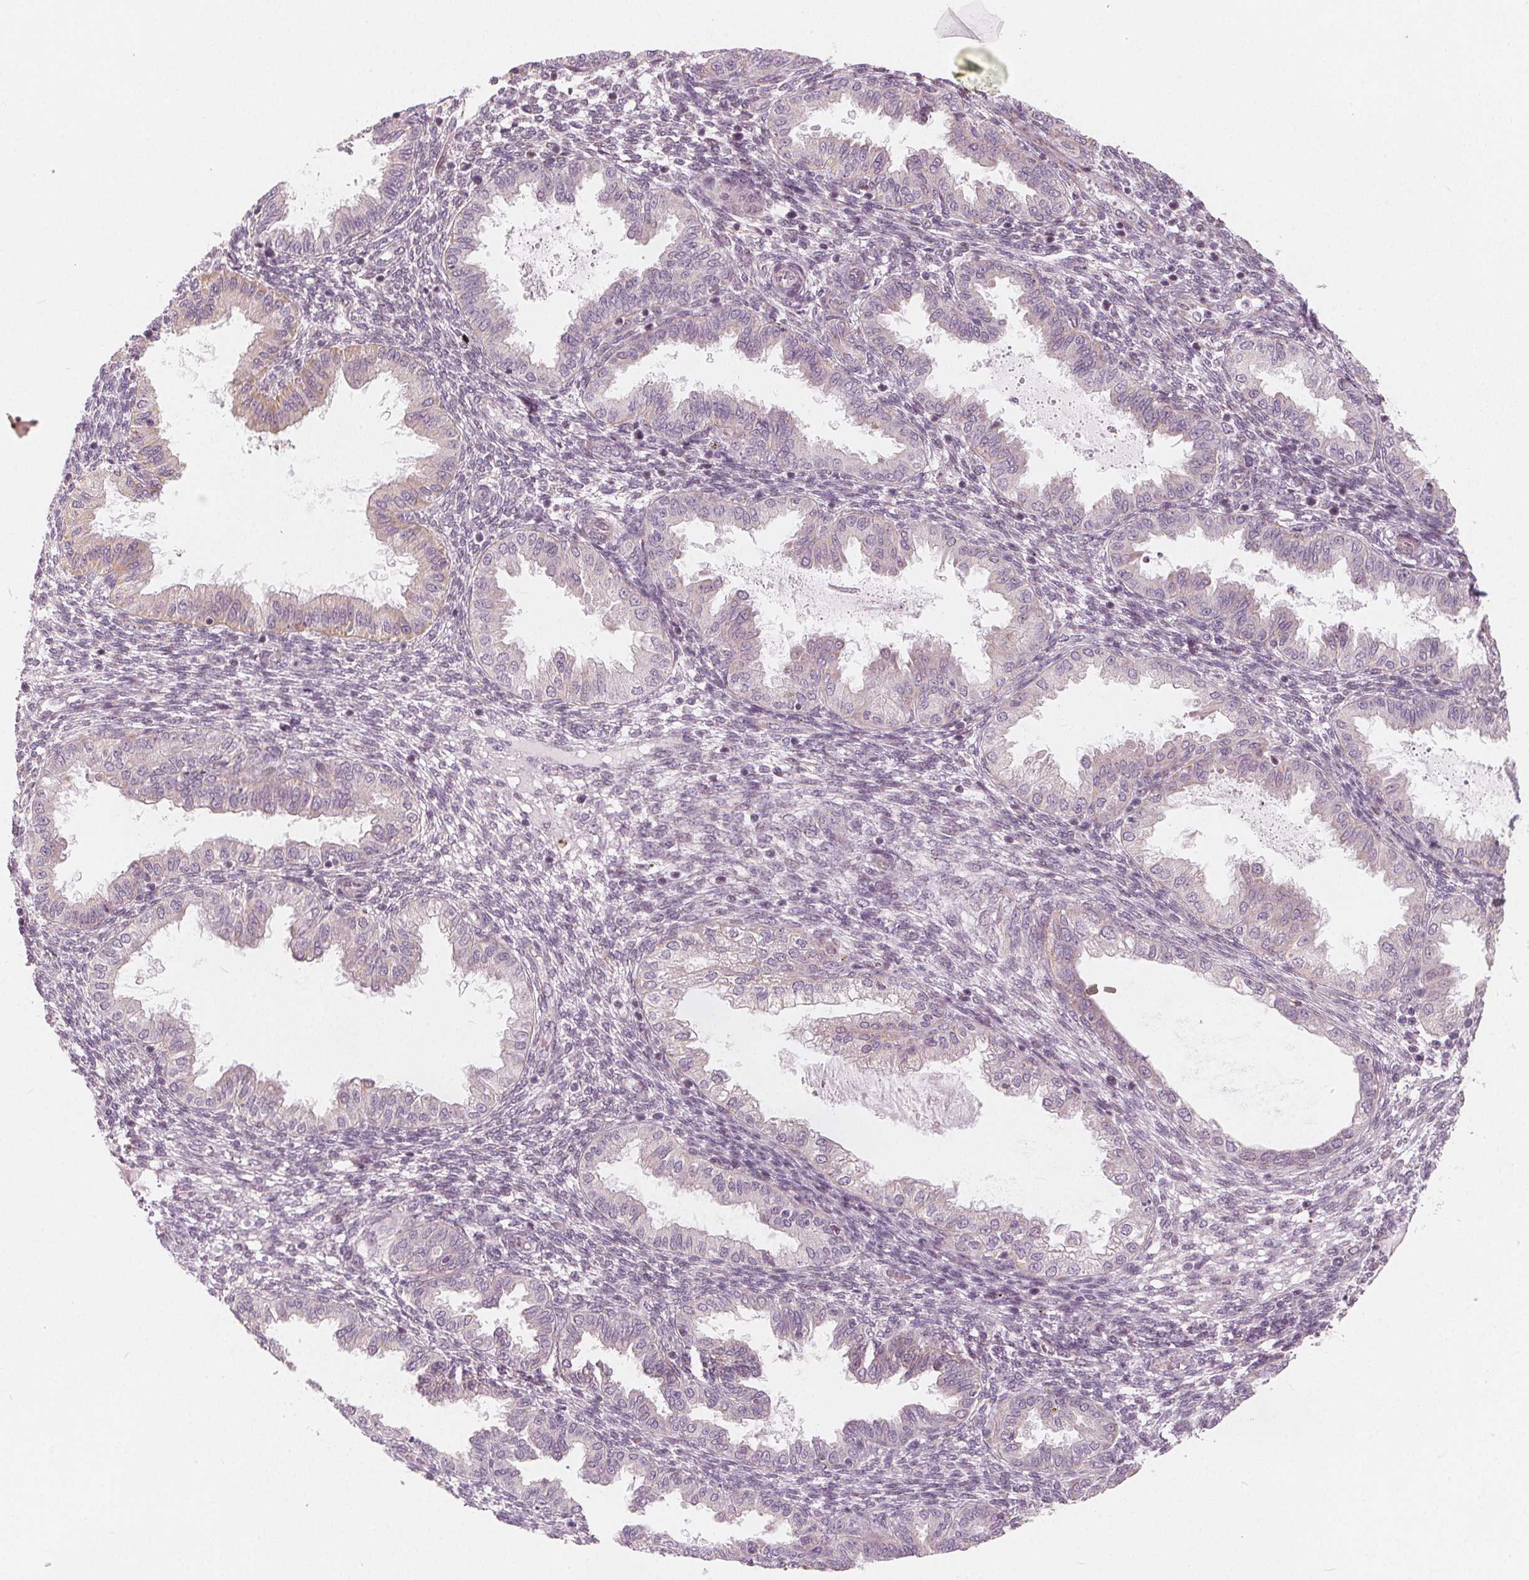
{"staining": {"intensity": "negative", "quantity": "none", "location": "none"}, "tissue": "endometrium", "cell_type": "Cells in endometrial stroma", "image_type": "normal", "snomed": [{"axis": "morphology", "description": "Normal tissue, NOS"}, {"axis": "topography", "description": "Endometrium"}], "caption": "IHC of unremarkable endometrium shows no expression in cells in endometrial stroma. (Stains: DAB (3,3'-diaminobenzidine) IHC with hematoxylin counter stain, Microscopy: brightfield microscopy at high magnification).", "gene": "NUP210L", "patient": {"sex": "female", "age": 33}}